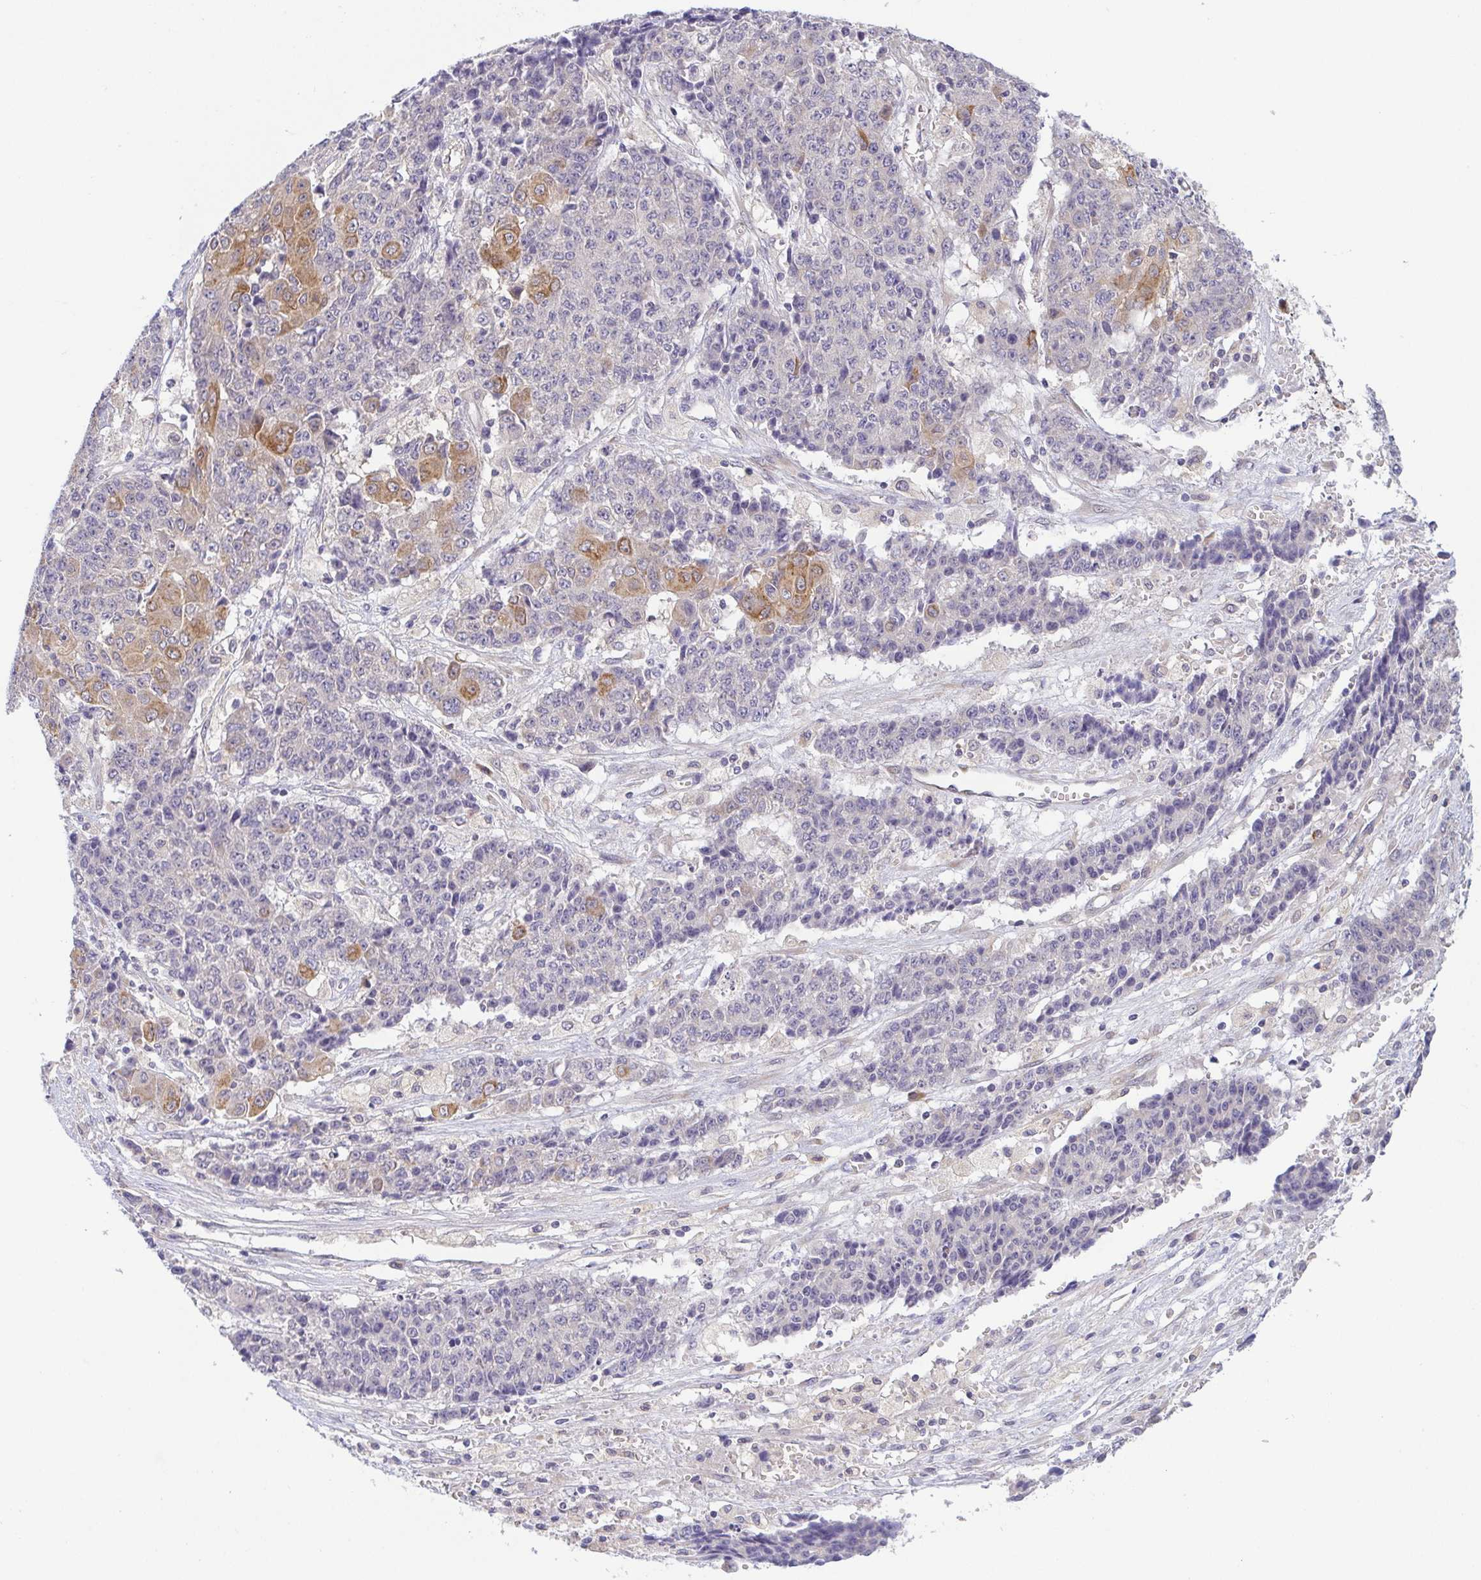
{"staining": {"intensity": "moderate", "quantity": "<25%", "location": "cytoplasmic/membranous"}, "tissue": "ovarian cancer", "cell_type": "Tumor cells", "image_type": "cancer", "snomed": [{"axis": "morphology", "description": "Carcinoma, endometroid"}, {"axis": "topography", "description": "Ovary"}], "caption": "IHC image of human ovarian cancer stained for a protein (brown), which shows low levels of moderate cytoplasmic/membranous staining in about <25% of tumor cells.", "gene": "BCL2L1", "patient": {"sex": "female", "age": 42}}